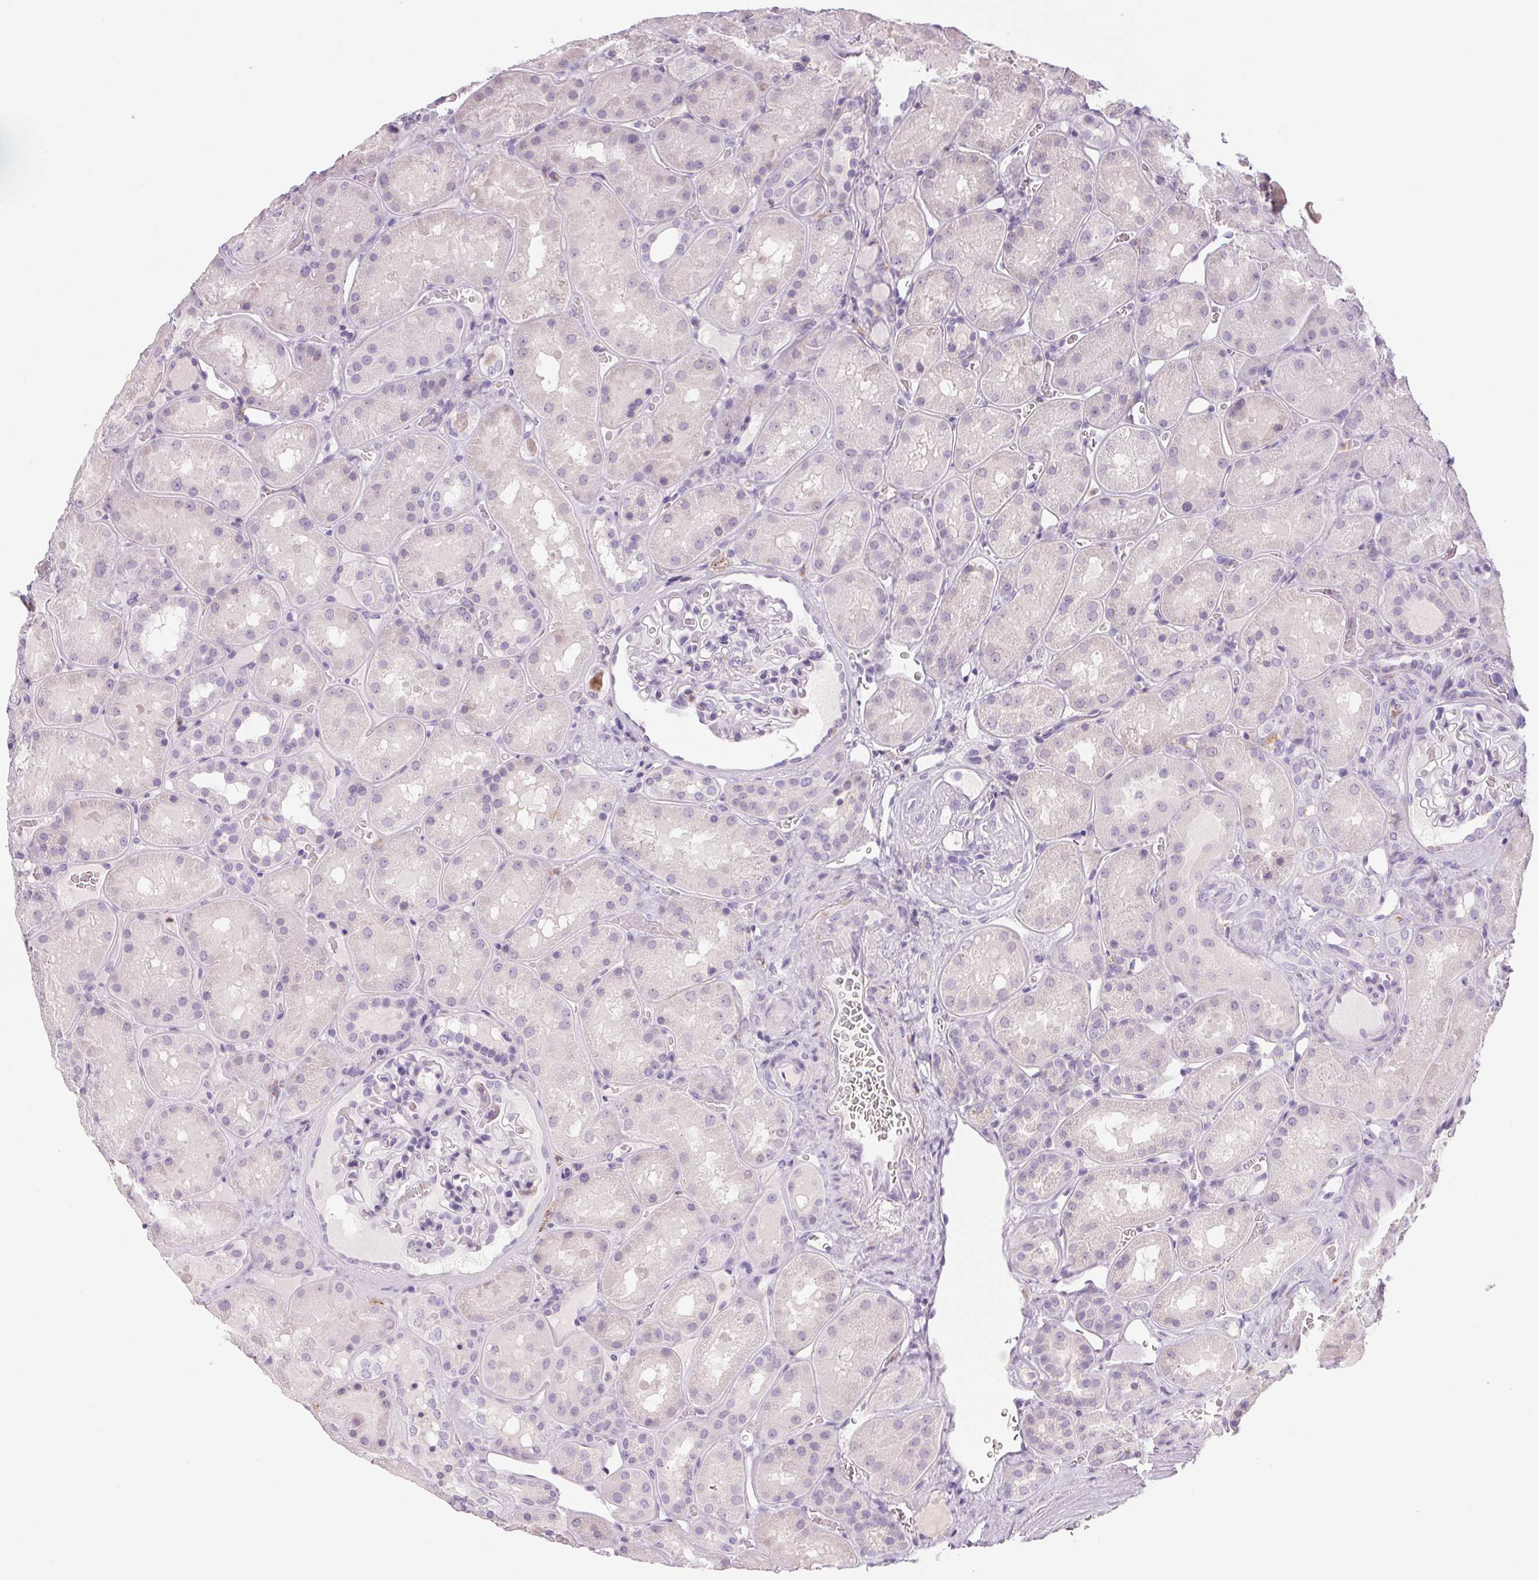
{"staining": {"intensity": "negative", "quantity": "none", "location": "none"}, "tissue": "kidney", "cell_type": "Cells in glomeruli", "image_type": "normal", "snomed": [{"axis": "morphology", "description": "Normal tissue, NOS"}, {"axis": "topography", "description": "Kidney"}], "caption": "Protein analysis of benign kidney exhibits no significant expression in cells in glomeruli. (Stains: DAB (3,3'-diaminobenzidine) immunohistochemistry with hematoxylin counter stain, Microscopy: brightfield microscopy at high magnification).", "gene": "ECPAS", "patient": {"sex": "male", "age": 73}}